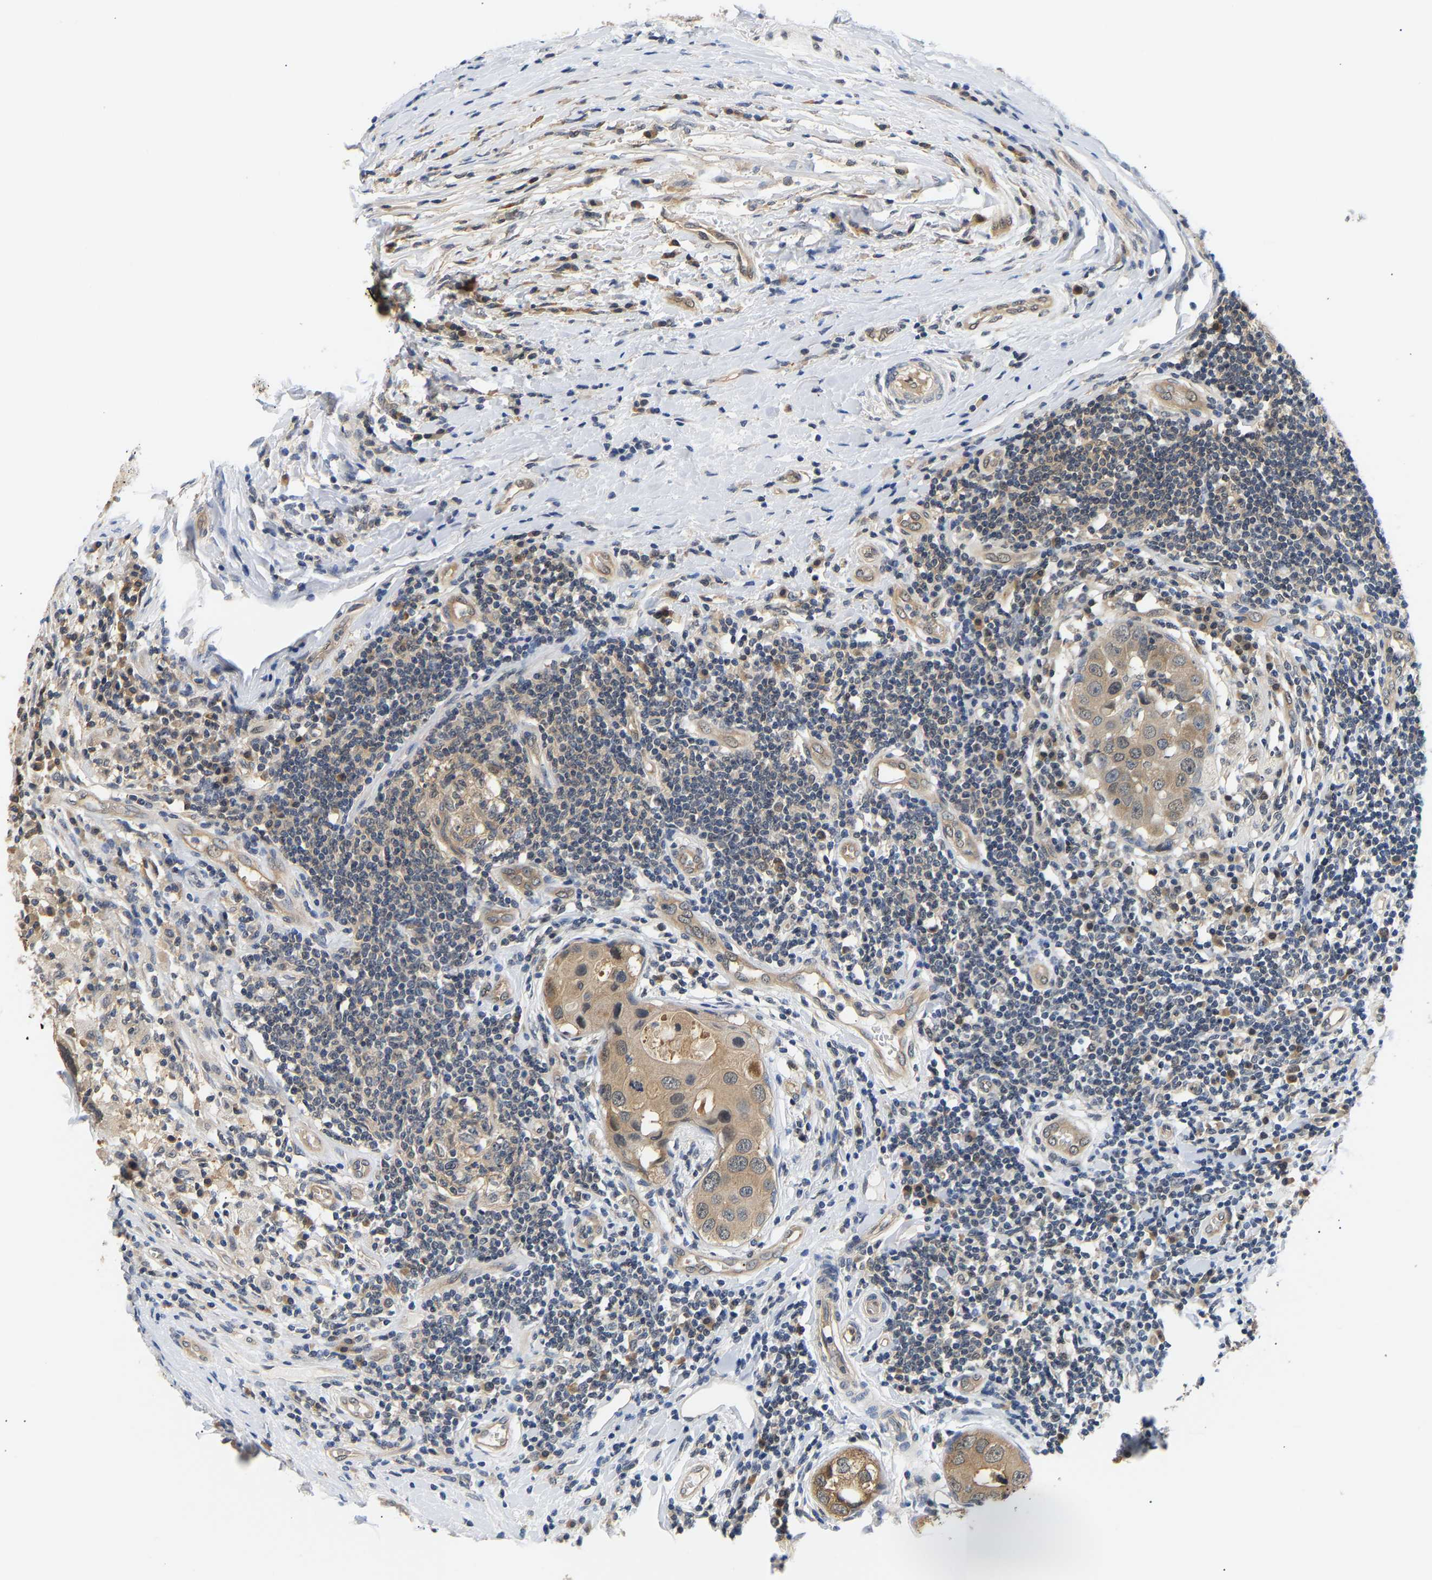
{"staining": {"intensity": "weak", "quantity": ">75%", "location": "cytoplasmic/membranous"}, "tissue": "breast cancer", "cell_type": "Tumor cells", "image_type": "cancer", "snomed": [{"axis": "morphology", "description": "Duct carcinoma"}, {"axis": "topography", "description": "Breast"}], "caption": "IHC histopathology image of human breast cancer stained for a protein (brown), which displays low levels of weak cytoplasmic/membranous positivity in about >75% of tumor cells.", "gene": "ARHGEF12", "patient": {"sex": "female", "age": 27}}